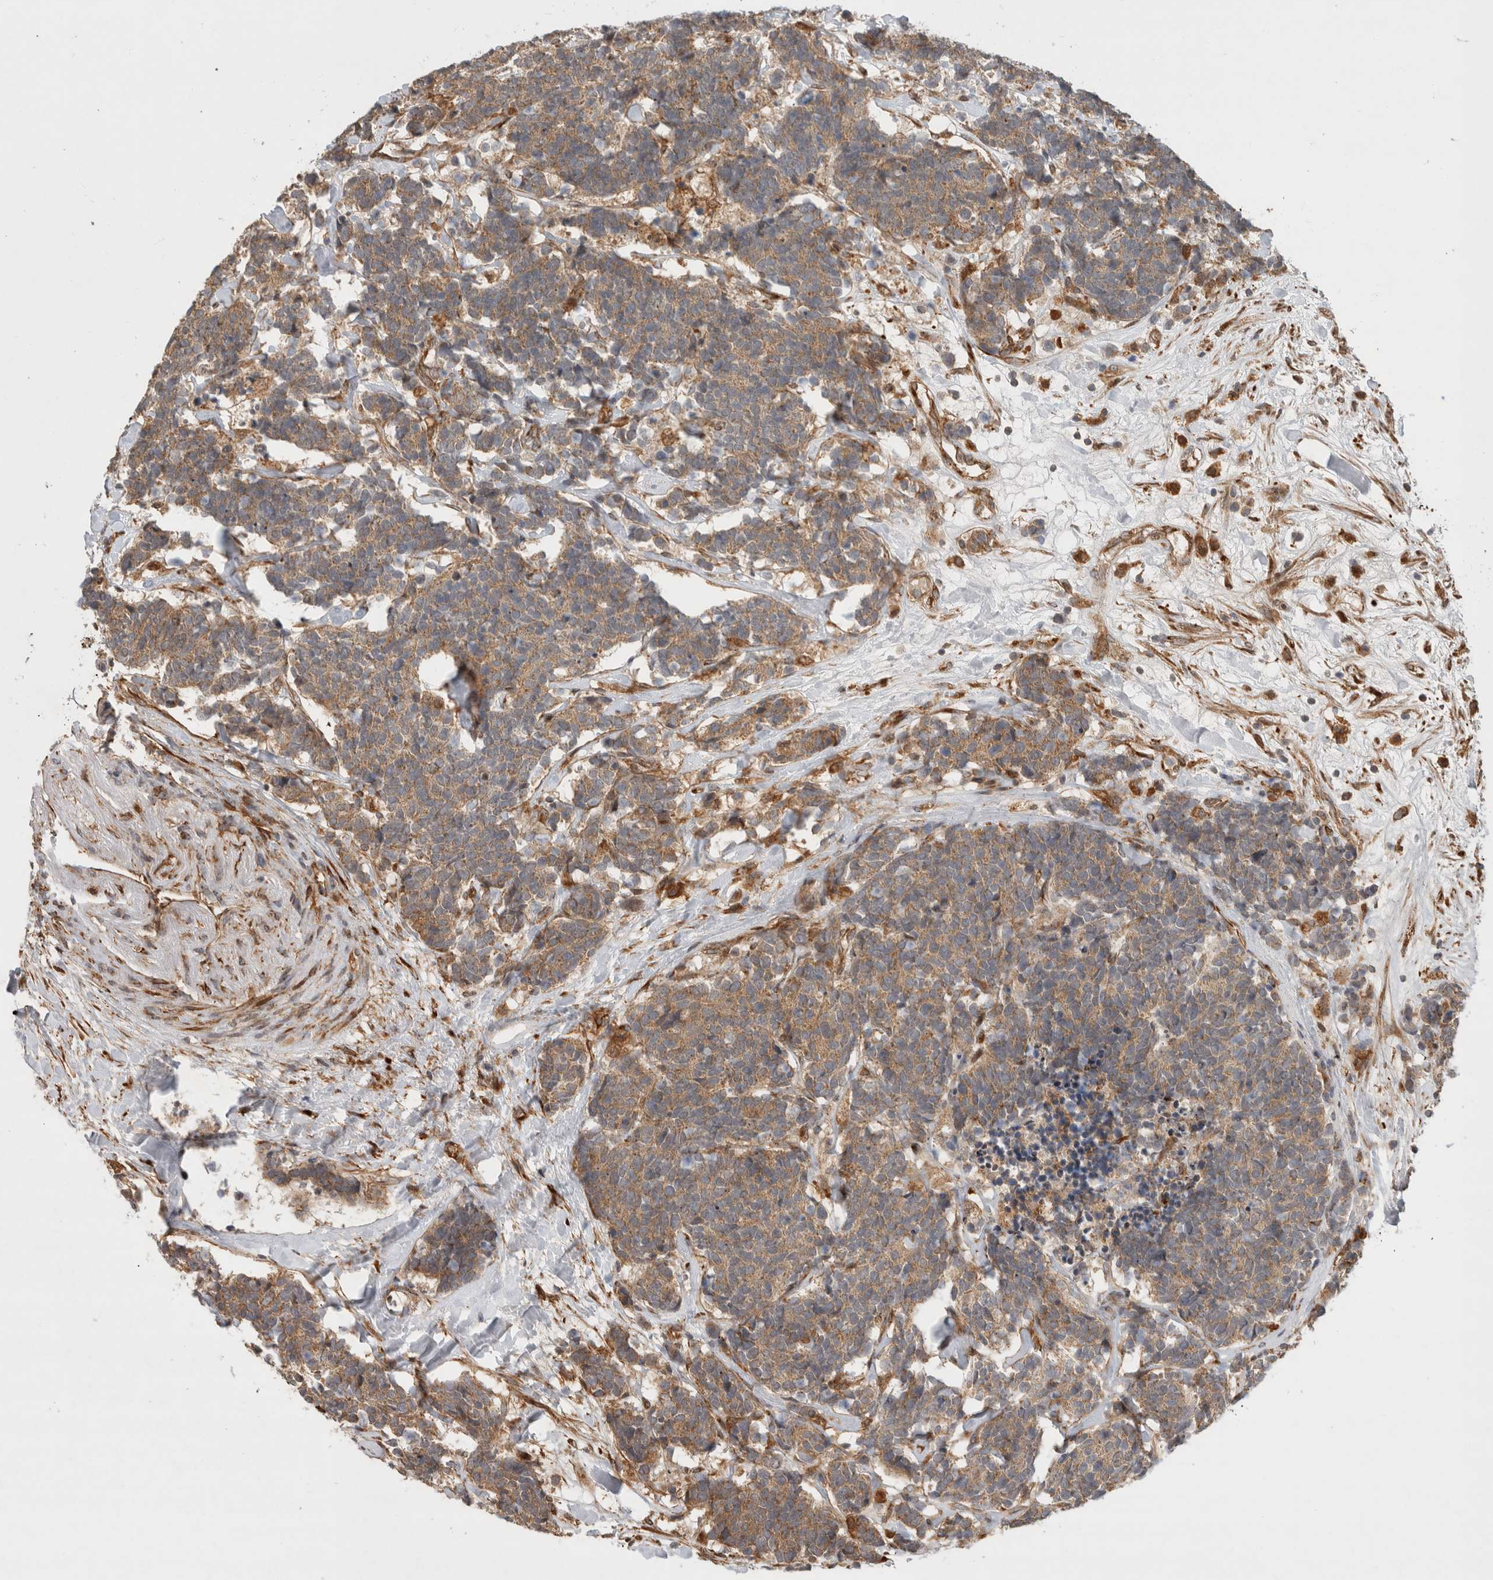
{"staining": {"intensity": "moderate", "quantity": ">75%", "location": "cytoplasmic/membranous"}, "tissue": "carcinoid", "cell_type": "Tumor cells", "image_type": "cancer", "snomed": [{"axis": "morphology", "description": "Carcinoma, NOS"}, {"axis": "morphology", "description": "Carcinoid, malignant, NOS"}, {"axis": "topography", "description": "Urinary bladder"}], "caption": "Carcinoid stained for a protein displays moderate cytoplasmic/membranous positivity in tumor cells.", "gene": "TUBD1", "patient": {"sex": "male", "age": 57}}